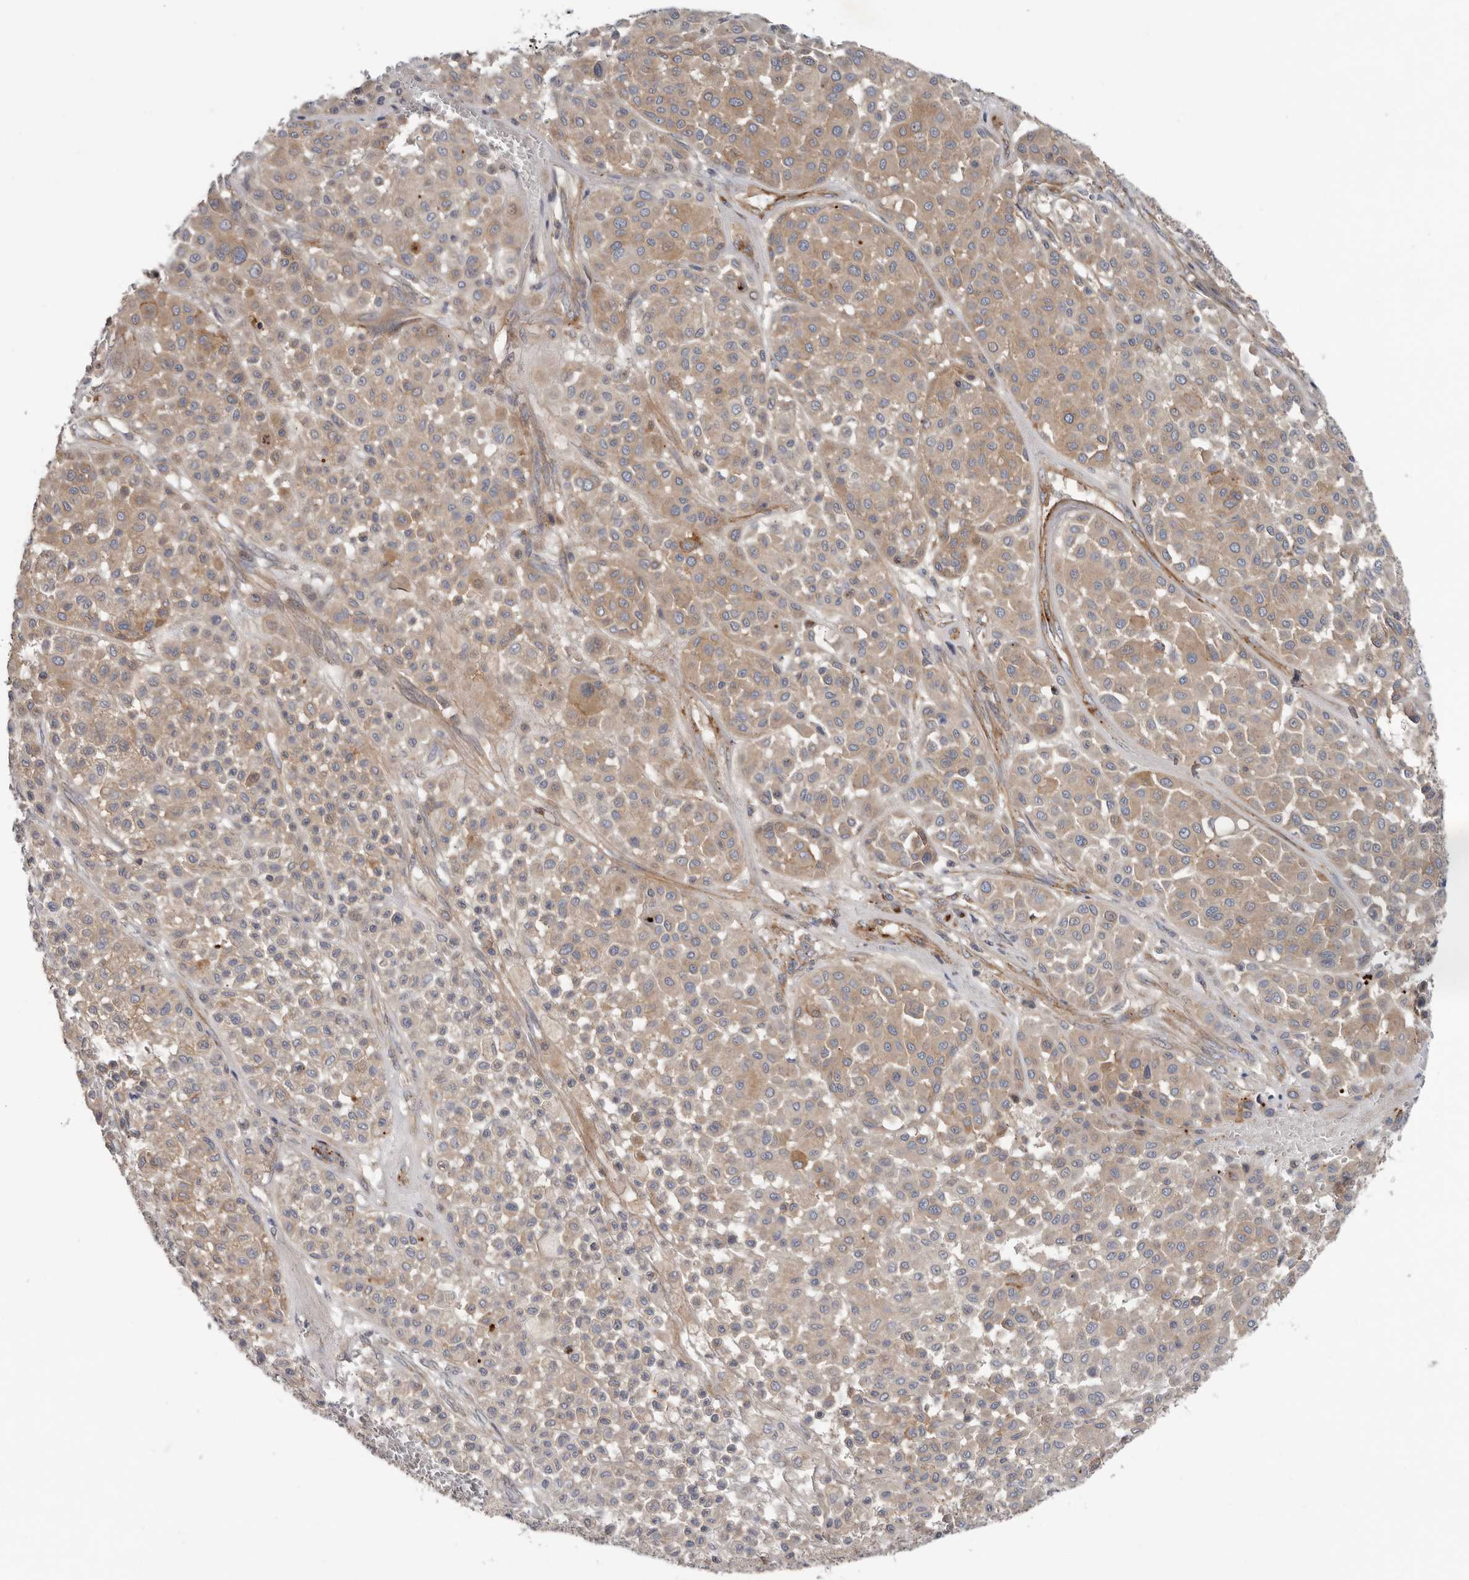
{"staining": {"intensity": "weak", "quantity": ">75%", "location": "cytoplasmic/membranous"}, "tissue": "melanoma", "cell_type": "Tumor cells", "image_type": "cancer", "snomed": [{"axis": "morphology", "description": "Malignant melanoma, Metastatic site"}, {"axis": "topography", "description": "Soft tissue"}], "caption": "This is an image of immunohistochemistry staining of malignant melanoma (metastatic site), which shows weak staining in the cytoplasmic/membranous of tumor cells.", "gene": "LUZP1", "patient": {"sex": "male", "age": 41}}